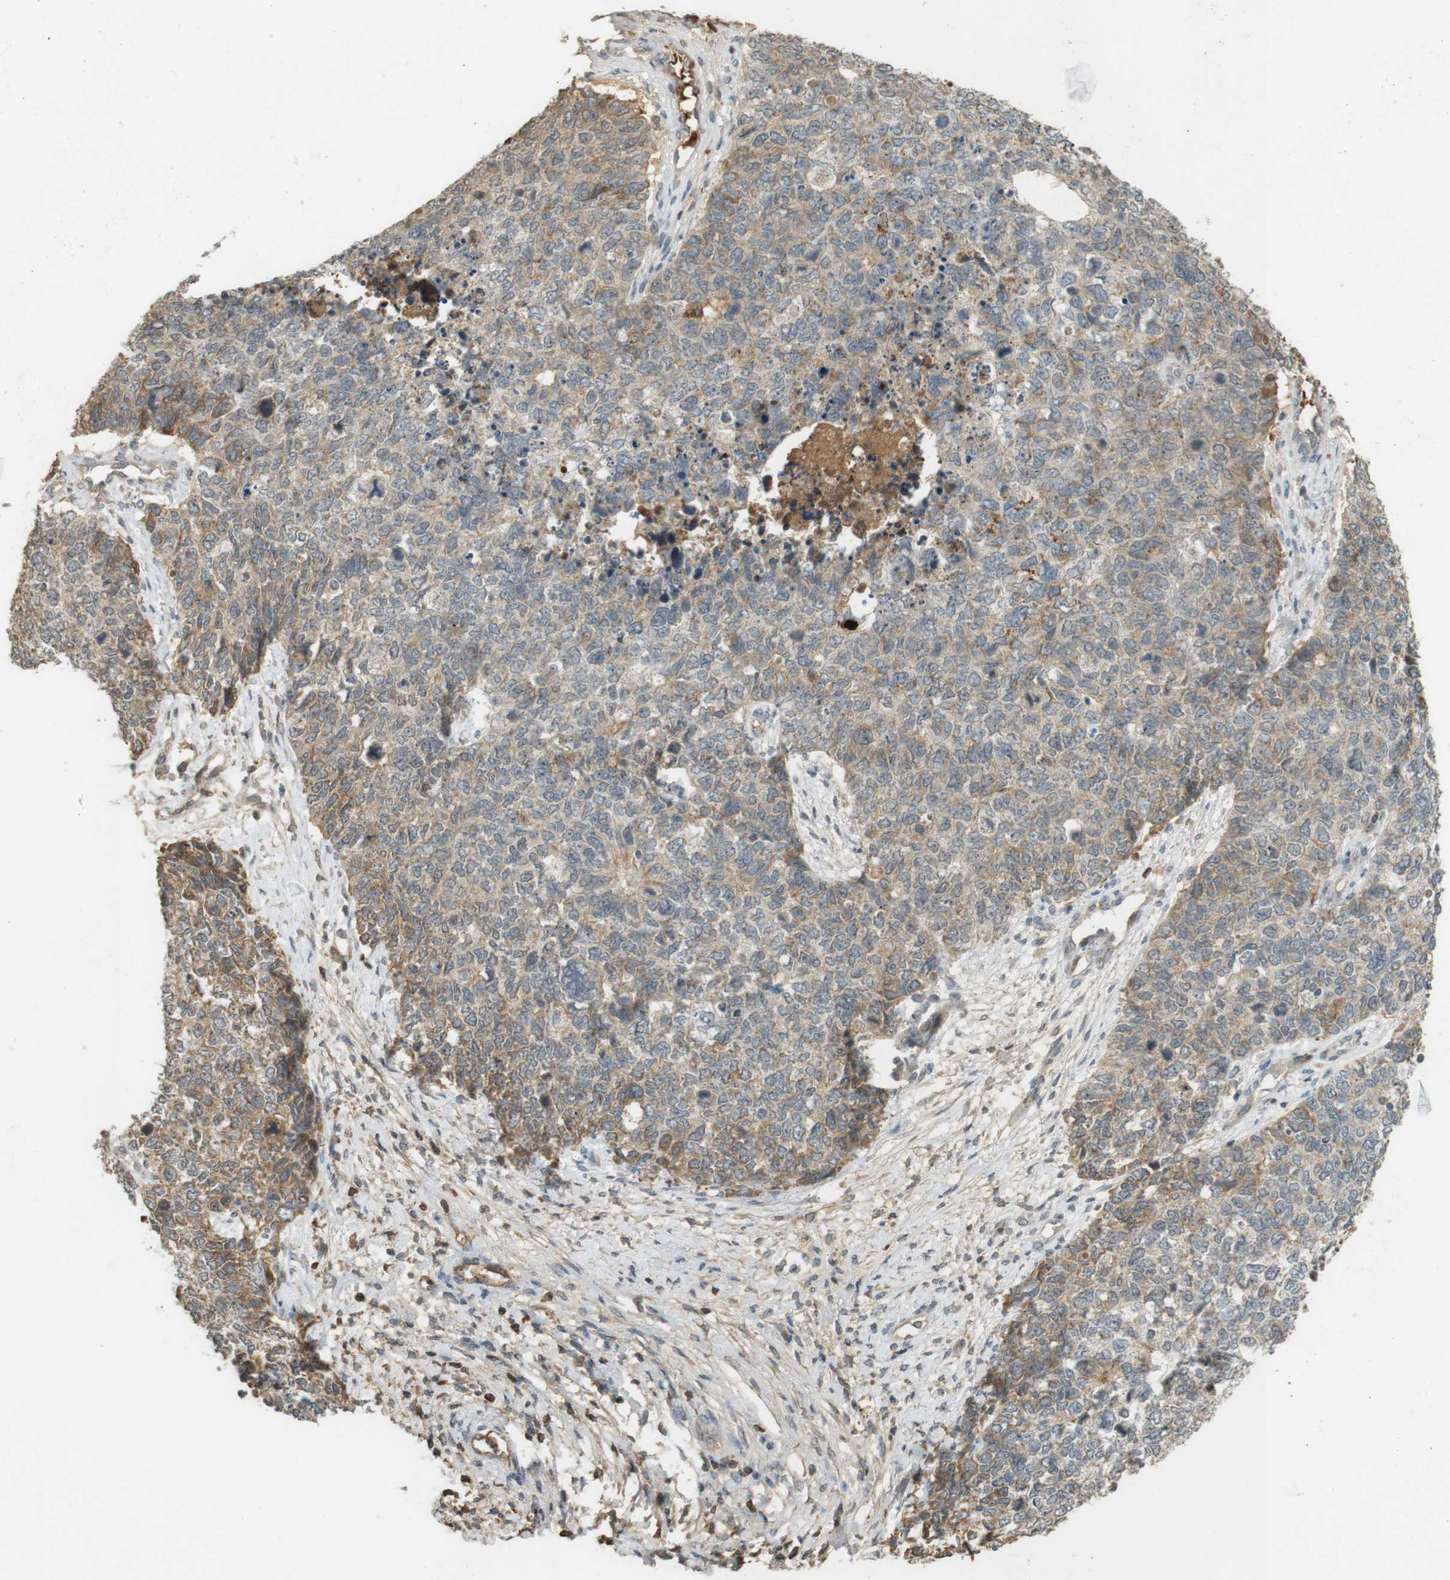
{"staining": {"intensity": "weak", "quantity": ">75%", "location": "cytoplasmic/membranous"}, "tissue": "cervical cancer", "cell_type": "Tumor cells", "image_type": "cancer", "snomed": [{"axis": "morphology", "description": "Squamous cell carcinoma, NOS"}, {"axis": "topography", "description": "Cervix"}], "caption": "A photomicrograph of cervical cancer (squamous cell carcinoma) stained for a protein displays weak cytoplasmic/membranous brown staining in tumor cells.", "gene": "SRR", "patient": {"sex": "female", "age": 63}}